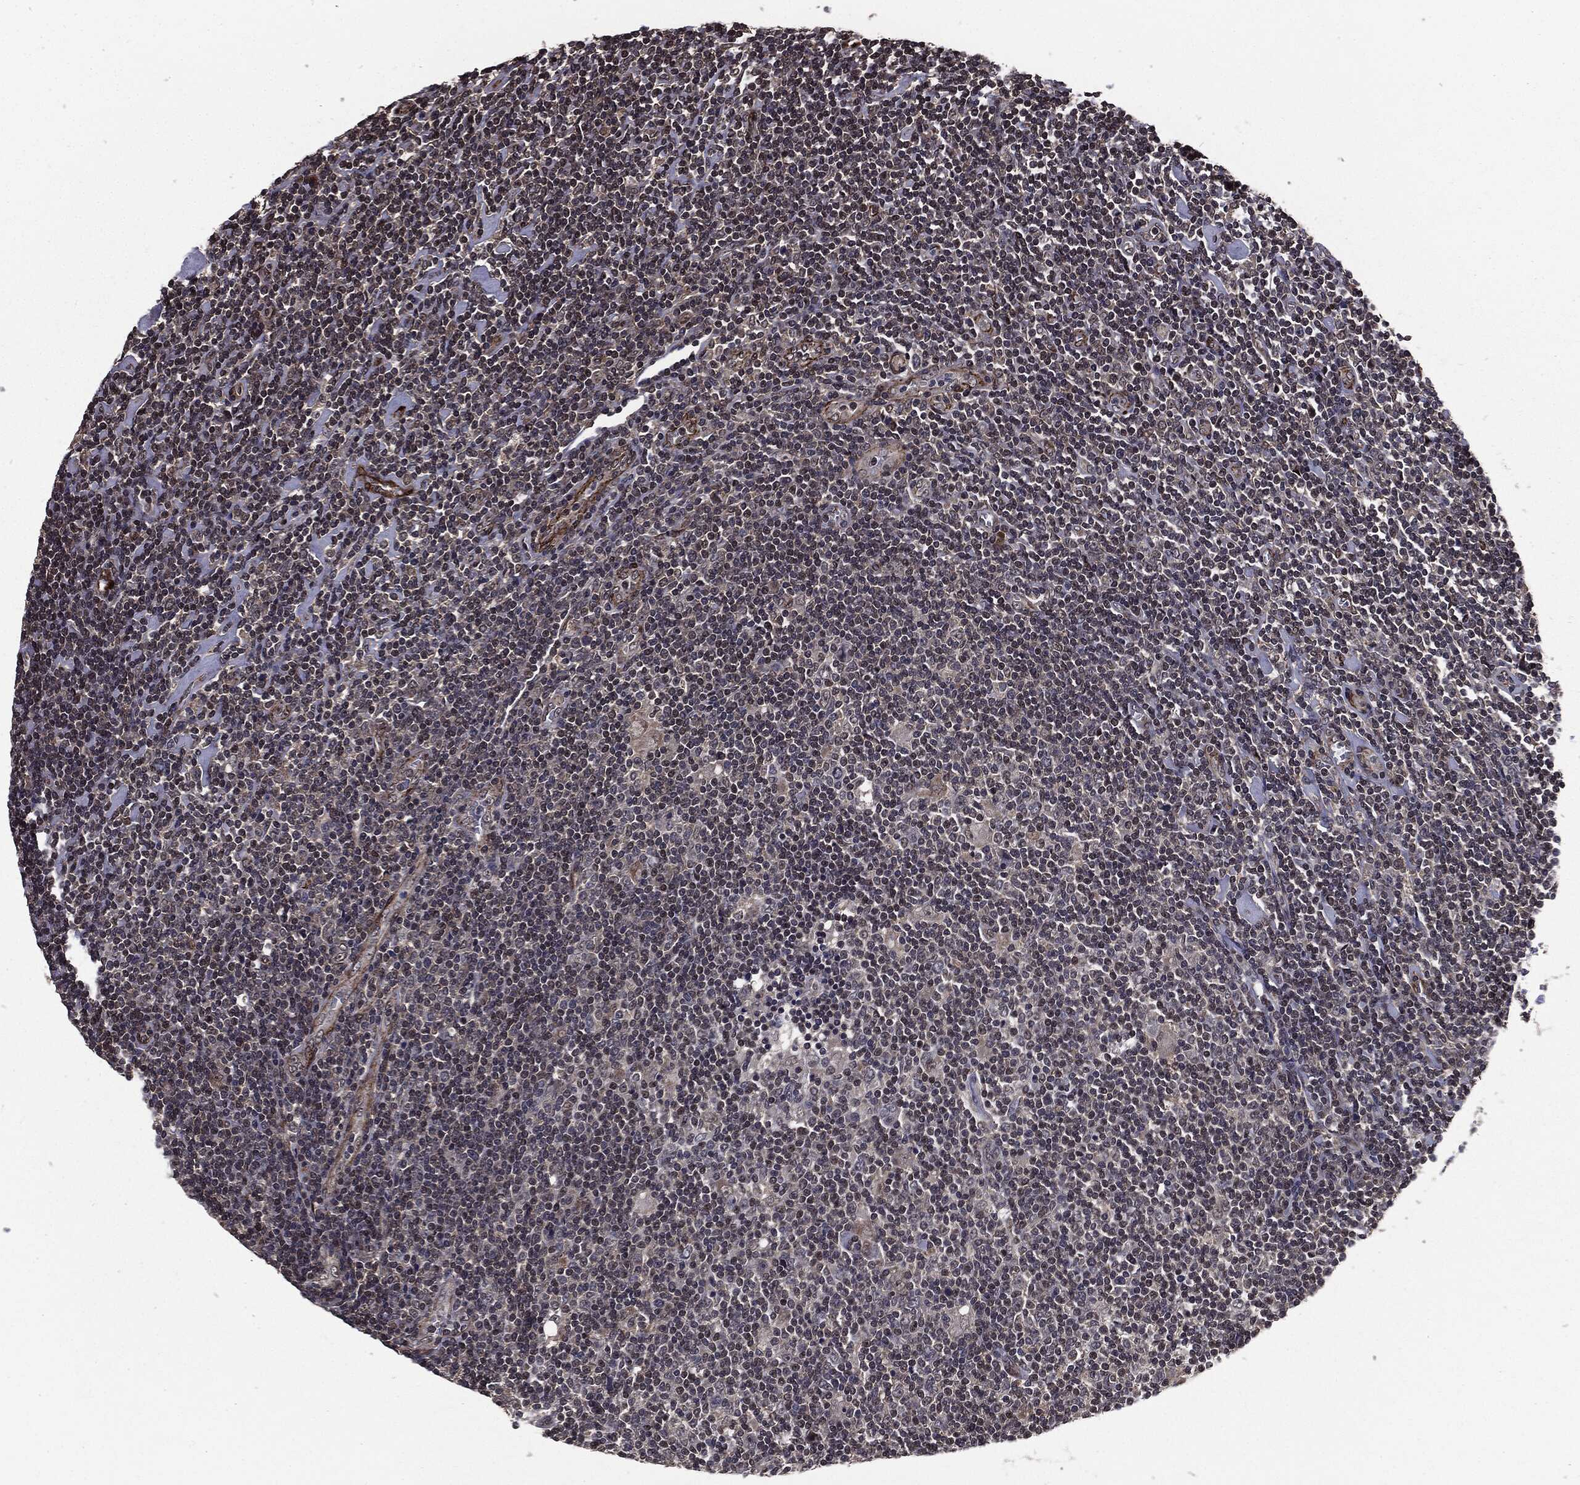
{"staining": {"intensity": "negative", "quantity": "none", "location": "none"}, "tissue": "lymphoma", "cell_type": "Tumor cells", "image_type": "cancer", "snomed": [{"axis": "morphology", "description": "Hodgkin's disease, NOS"}, {"axis": "topography", "description": "Lymph node"}], "caption": "An immunohistochemistry image of lymphoma is shown. There is no staining in tumor cells of lymphoma.", "gene": "PTPA", "patient": {"sex": "male", "age": 40}}